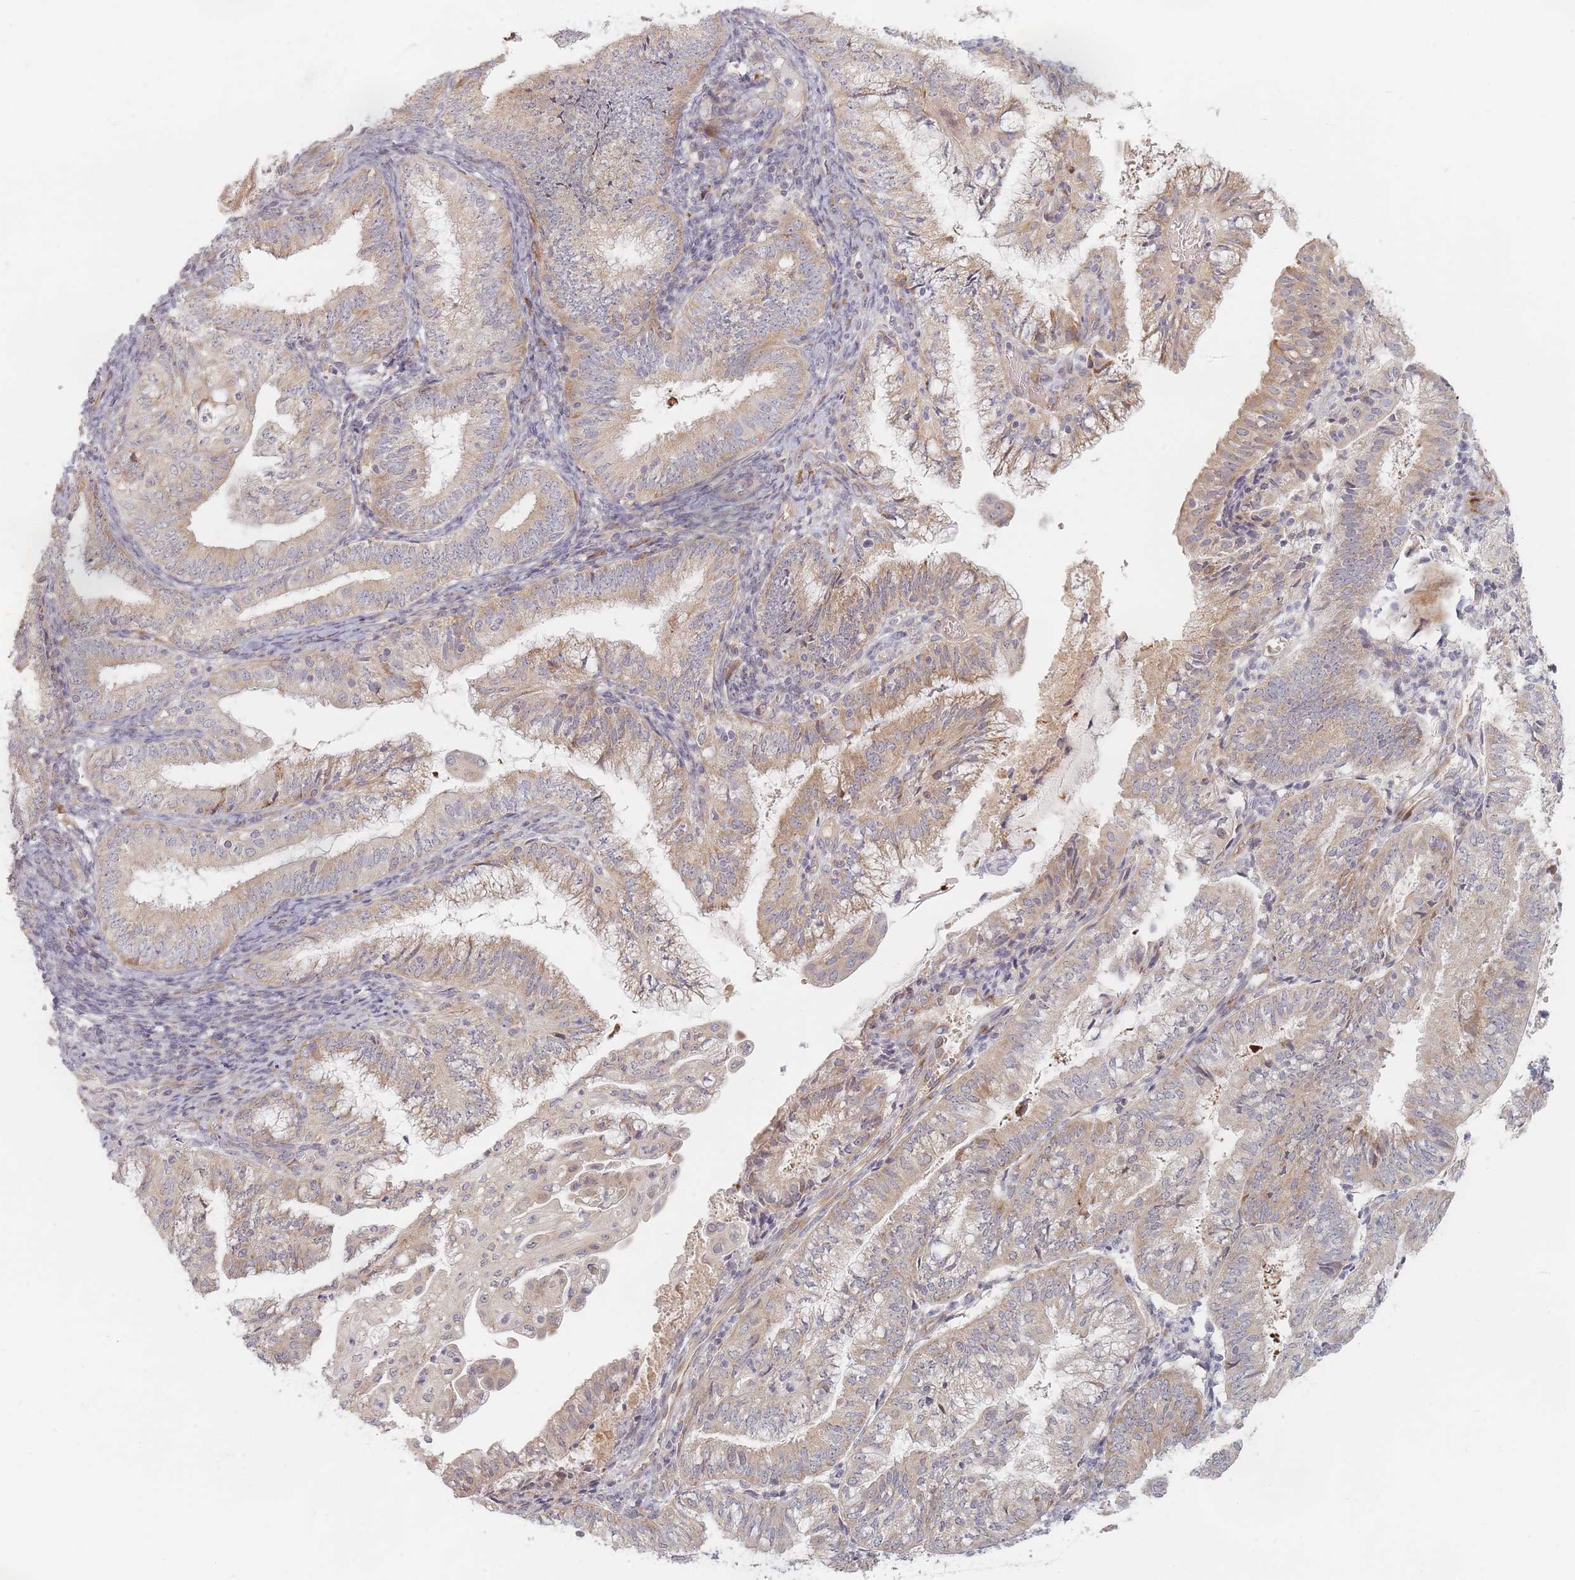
{"staining": {"intensity": "moderate", "quantity": ">75%", "location": "cytoplasmic/membranous"}, "tissue": "endometrial cancer", "cell_type": "Tumor cells", "image_type": "cancer", "snomed": [{"axis": "morphology", "description": "Adenocarcinoma, NOS"}, {"axis": "topography", "description": "Endometrium"}], "caption": "Endometrial cancer tissue exhibits moderate cytoplasmic/membranous expression in about >75% of tumor cells", "gene": "ZKSCAN7", "patient": {"sex": "female", "age": 55}}